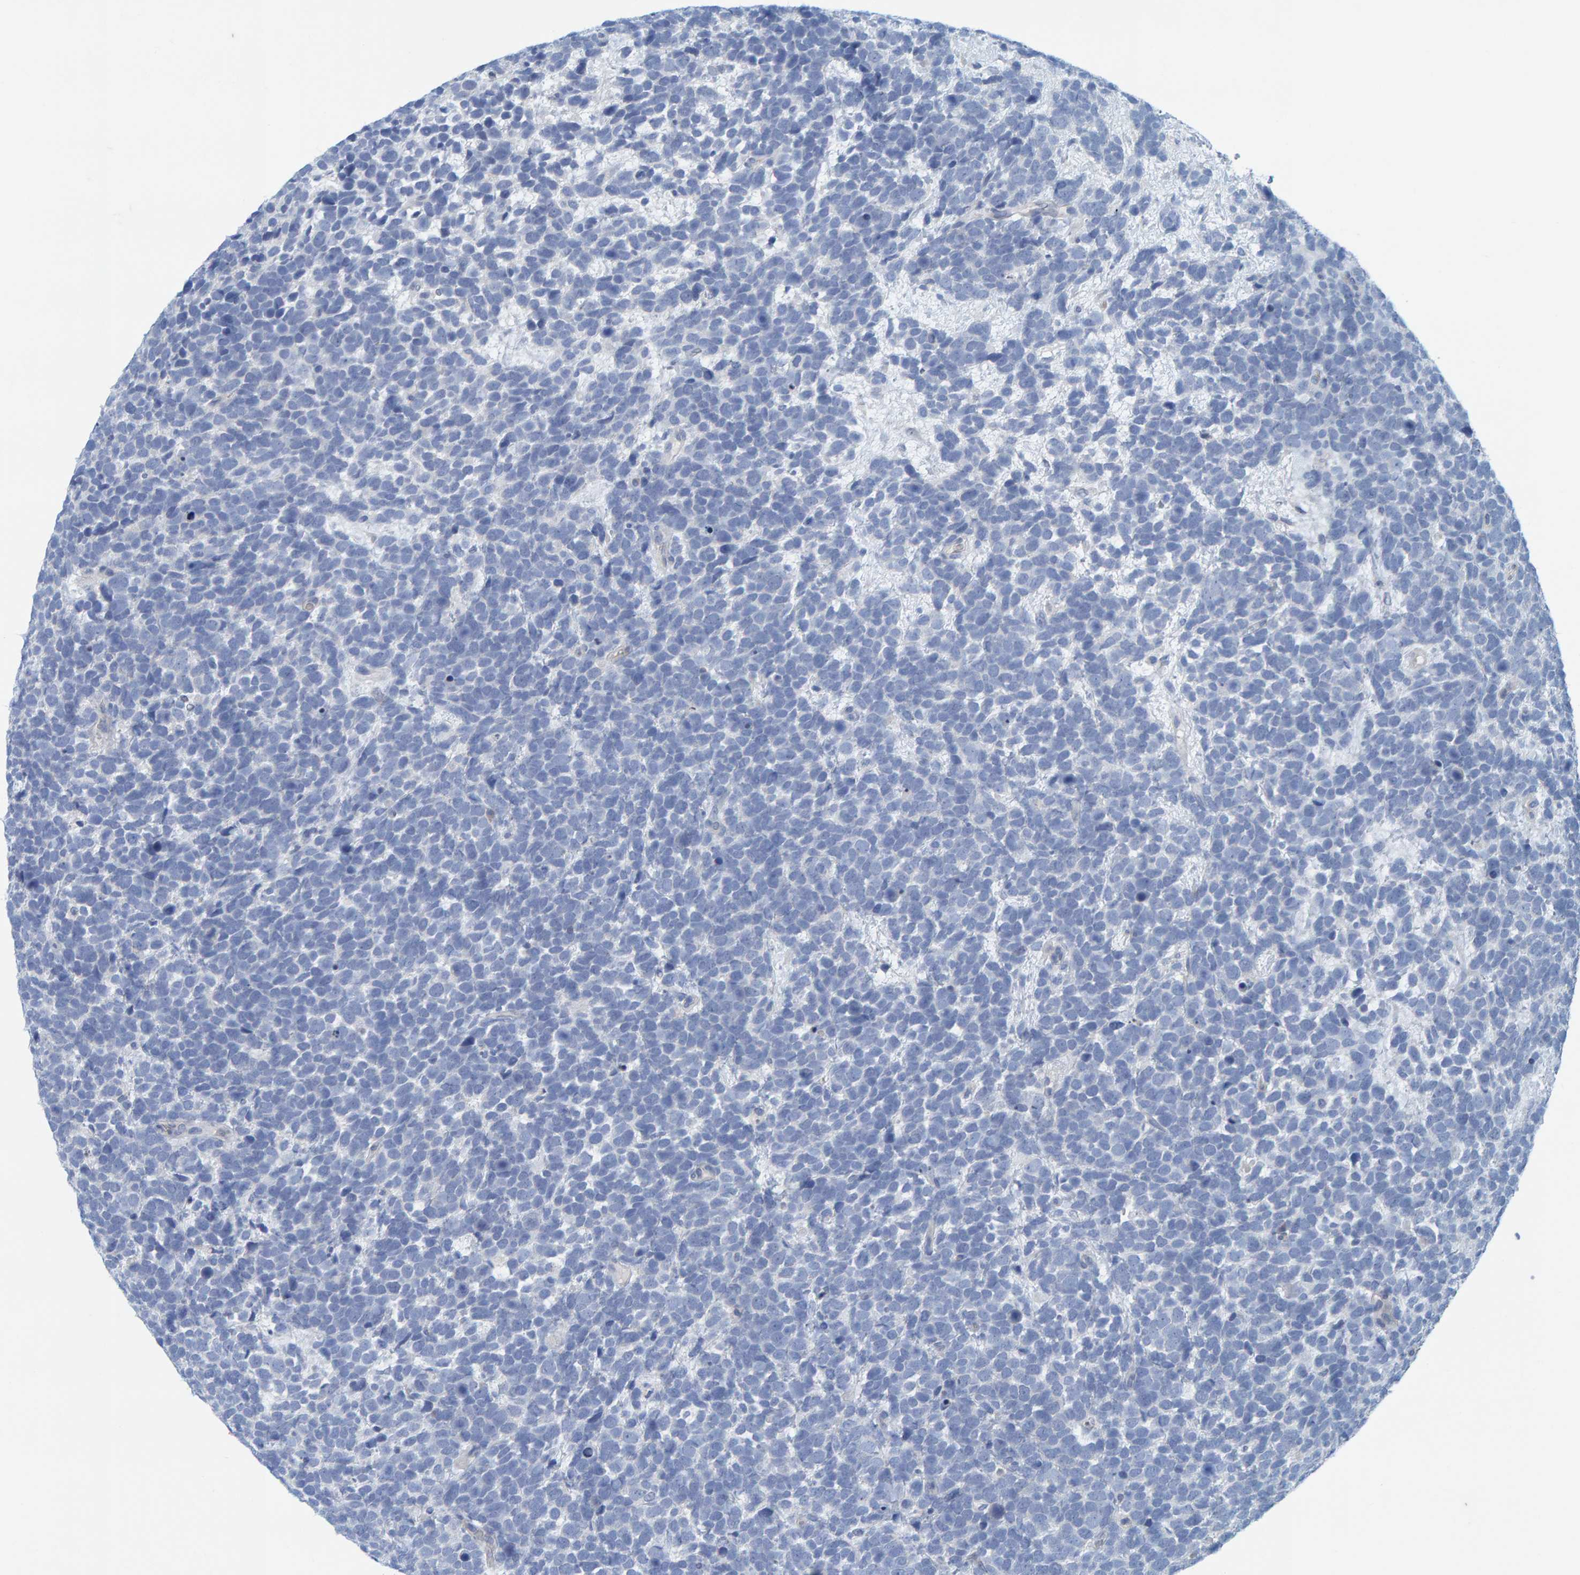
{"staining": {"intensity": "negative", "quantity": "none", "location": "none"}, "tissue": "urothelial cancer", "cell_type": "Tumor cells", "image_type": "cancer", "snomed": [{"axis": "morphology", "description": "Urothelial carcinoma, High grade"}, {"axis": "topography", "description": "Urinary bladder"}], "caption": "High power microscopy micrograph of an immunohistochemistry (IHC) image of urothelial cancer, revealing no significant expression in tumor cells. (DAB (3,3'-diaminobenzidine) immunohistochemistry (IHC) with hematoxylin counter stain).", "gene": "ALAD", "patient": {"sex": "female", "age": 82}}